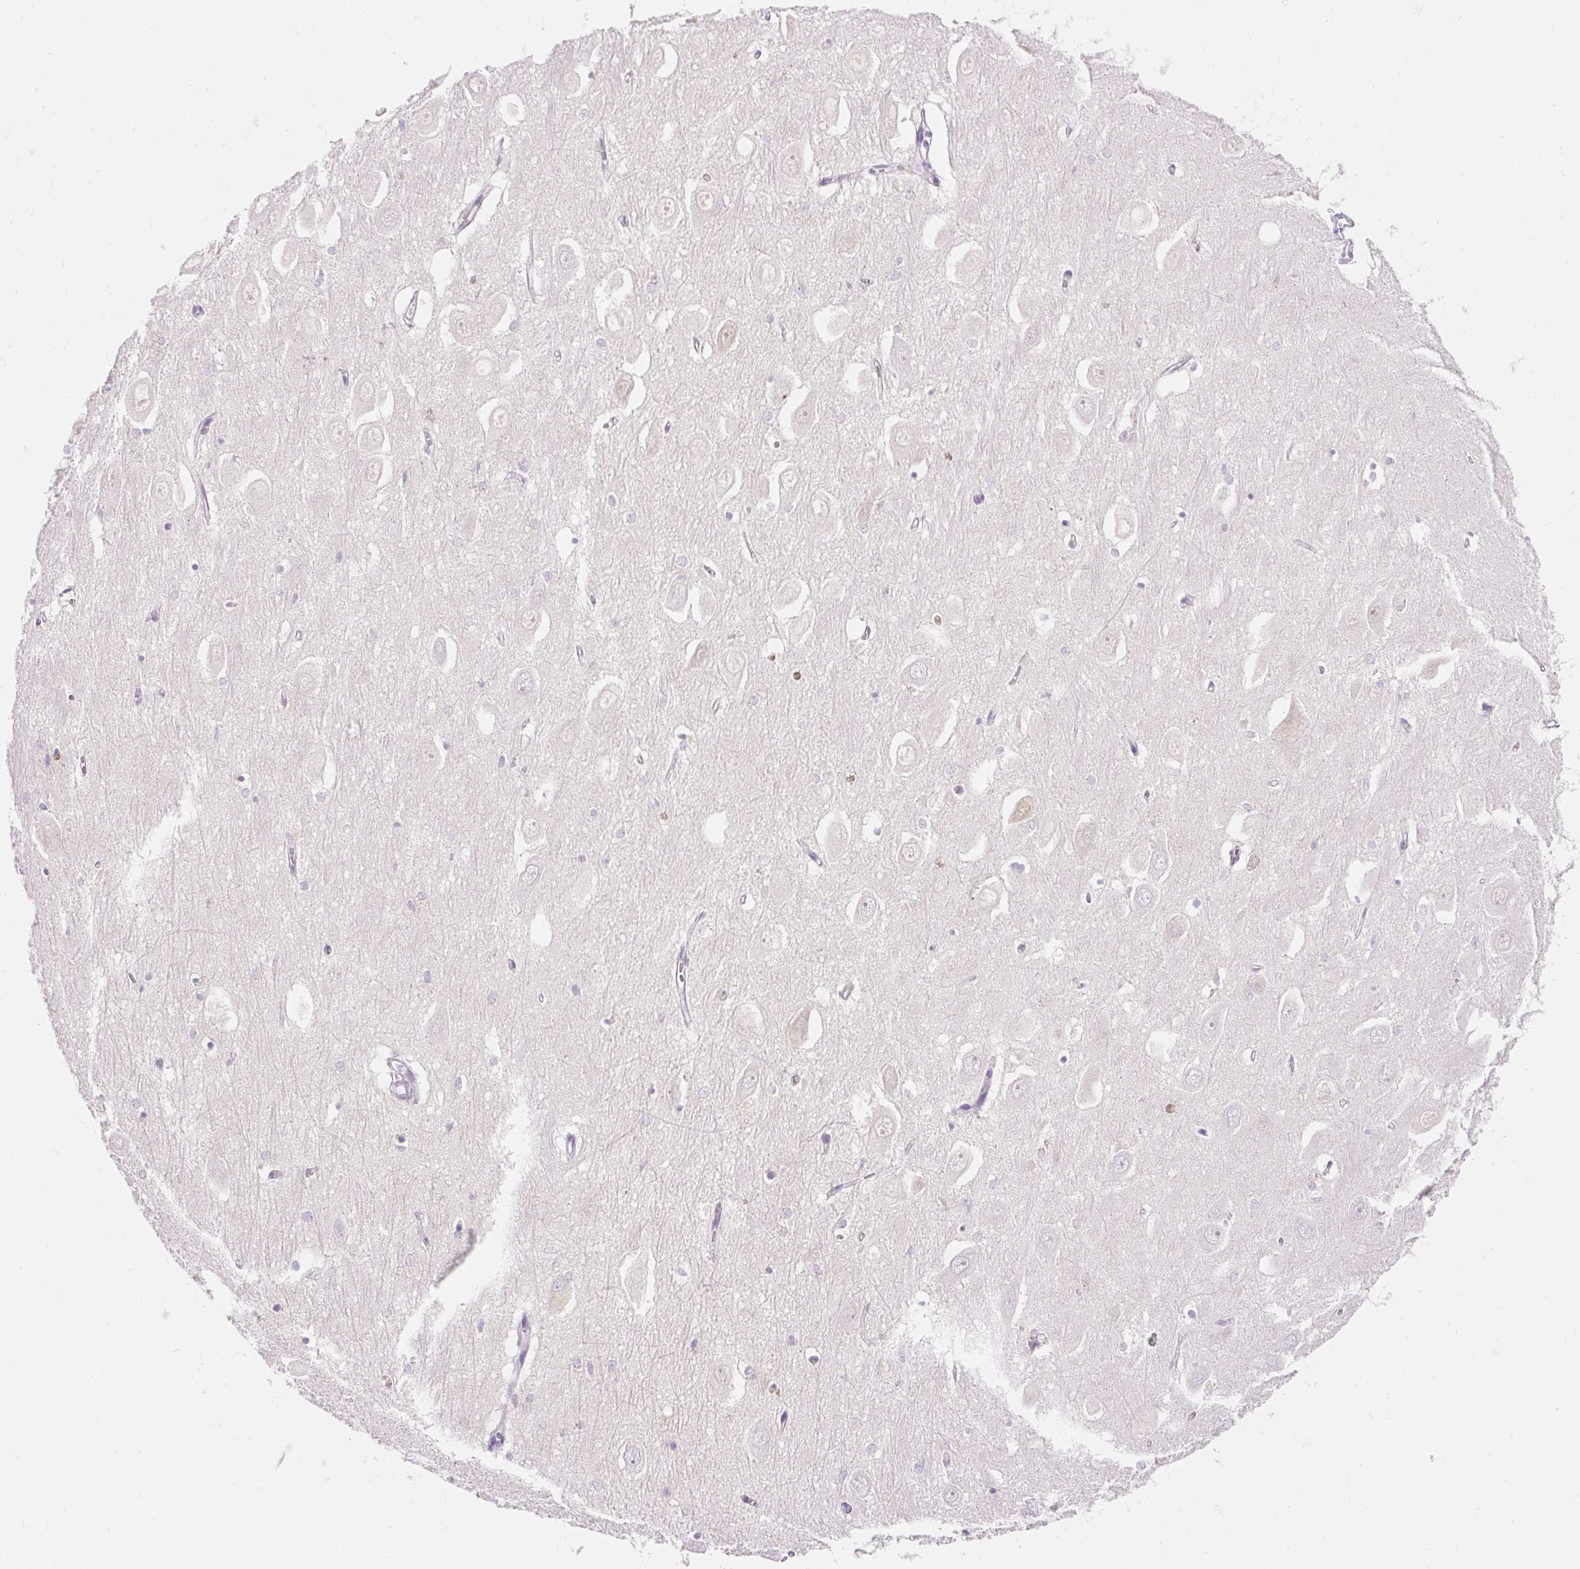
{"staining": {"intensity": "negative", "quantity": "none", "location": "none"}, "tissue": "hippocampus", "cell_type": "Glial cells", "image_type": "normal", "snomed": [{"axis": "morphology", "description": "Normal tissue, NOS"}, {"axis": "topography", "description": "Hippocampus"}], "caption": "An image of hippocampus stained for a protein displays no brown staining in glial cells.", "gene": "TMEM150C", "patient": {"sex": "female", "age": 64}}